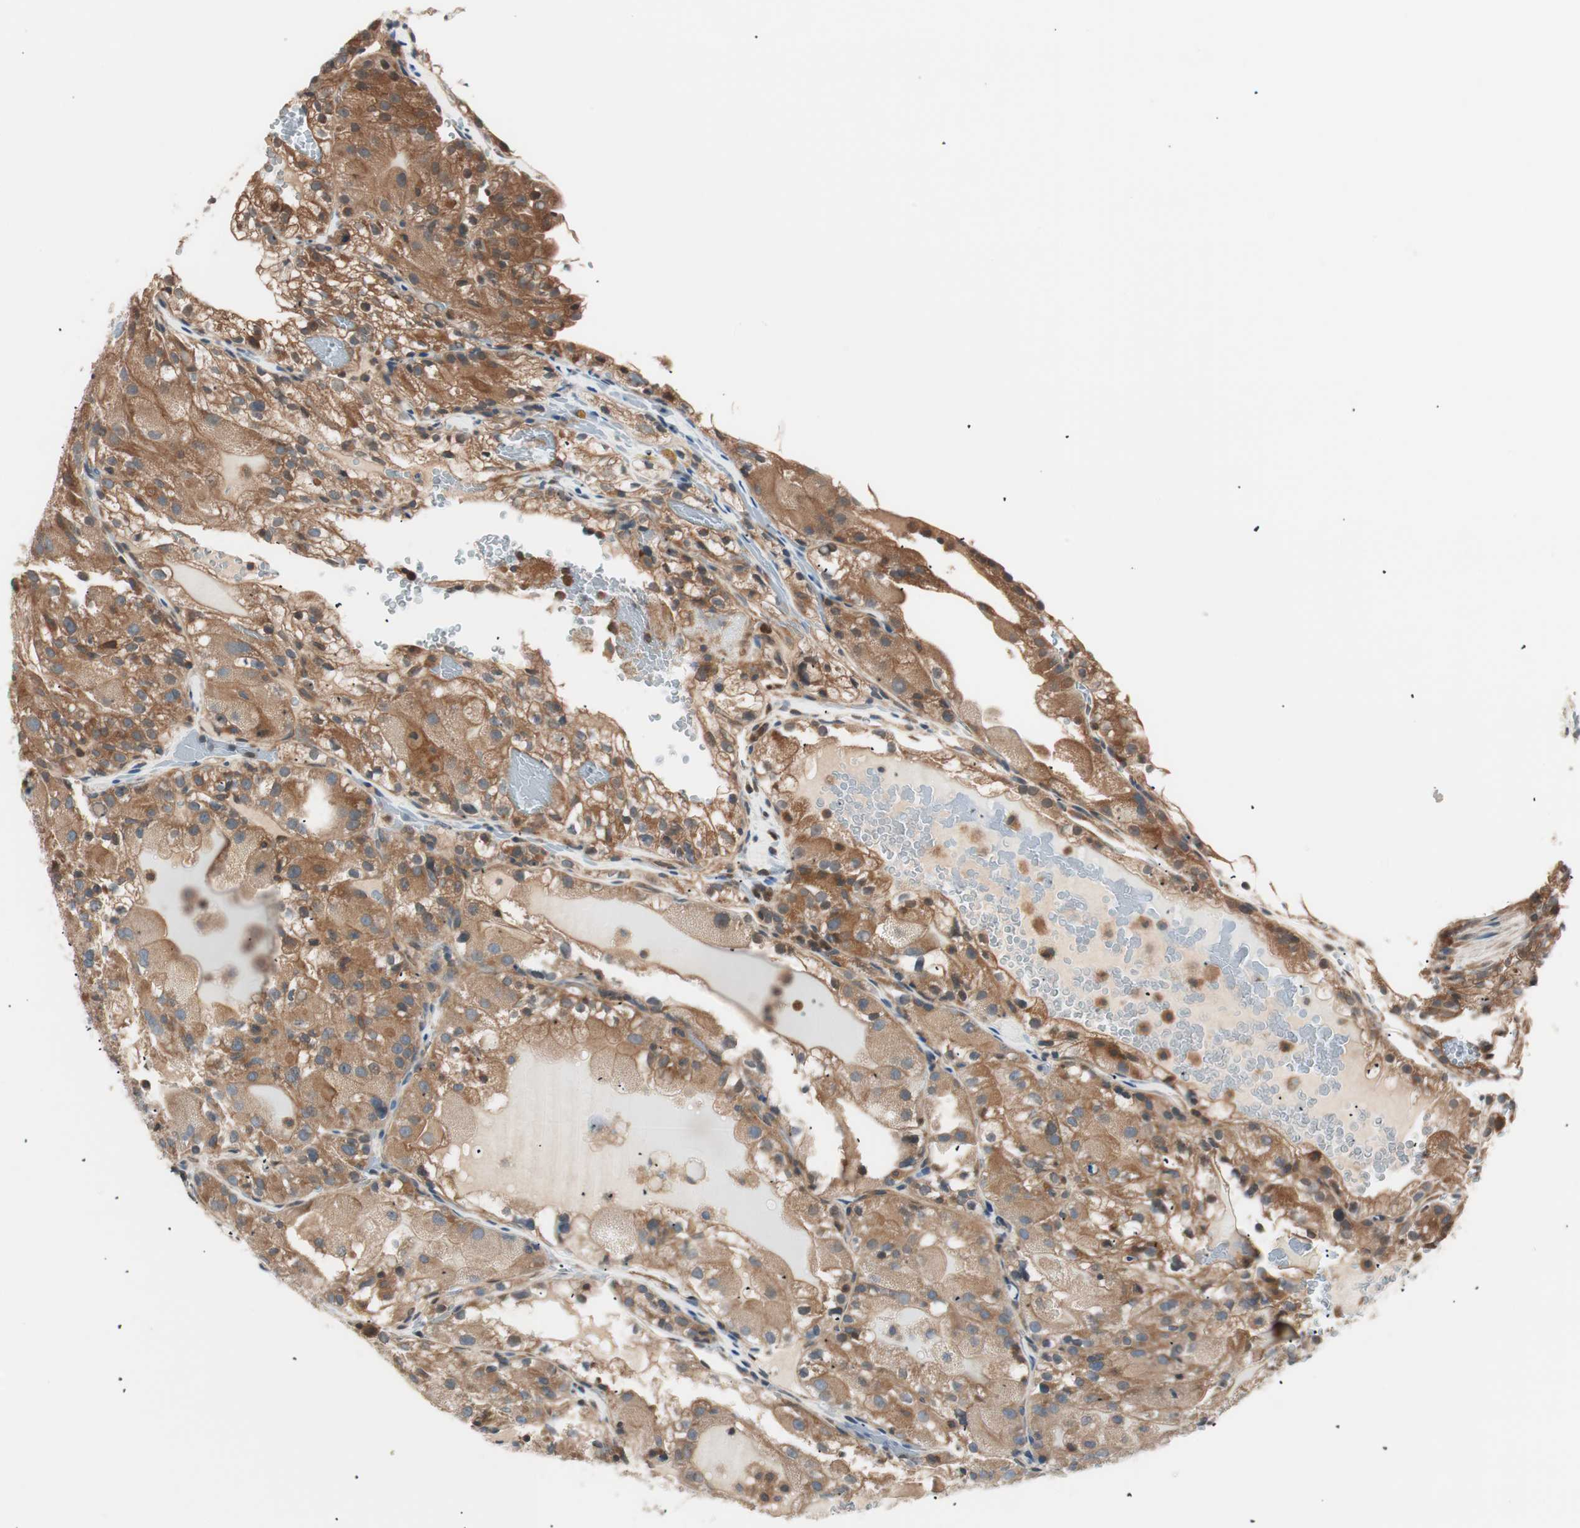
{"staining": {"intensity": "strong", "quantity": ">75%", "location": "cytoplasmic/membranous"}, "tissue": "renal cancer", "cell_type": "Tumor cells", "image_type": "cancer", "snomed": [{"axis": "morphology", "description": "Normal tissue, NOS"}, {"axis": "morphology", "description": "Adenocarcinoma, NOS"}, {"axis": "topography", "description": "Kidney"}], "caption": "High-magnification brightfield microscopy of renal cancer (adenocarcinoma) stained with DAB (3,3'-diaminobenzidine) (brown) and counterstained with hematoxylin (blue). tumor cells exhibit strong cytoplasmic/membranous expression is seen in about>75% of cells.", "gene": "TSG101", "patient": {"sex": "male", "age": 61}}